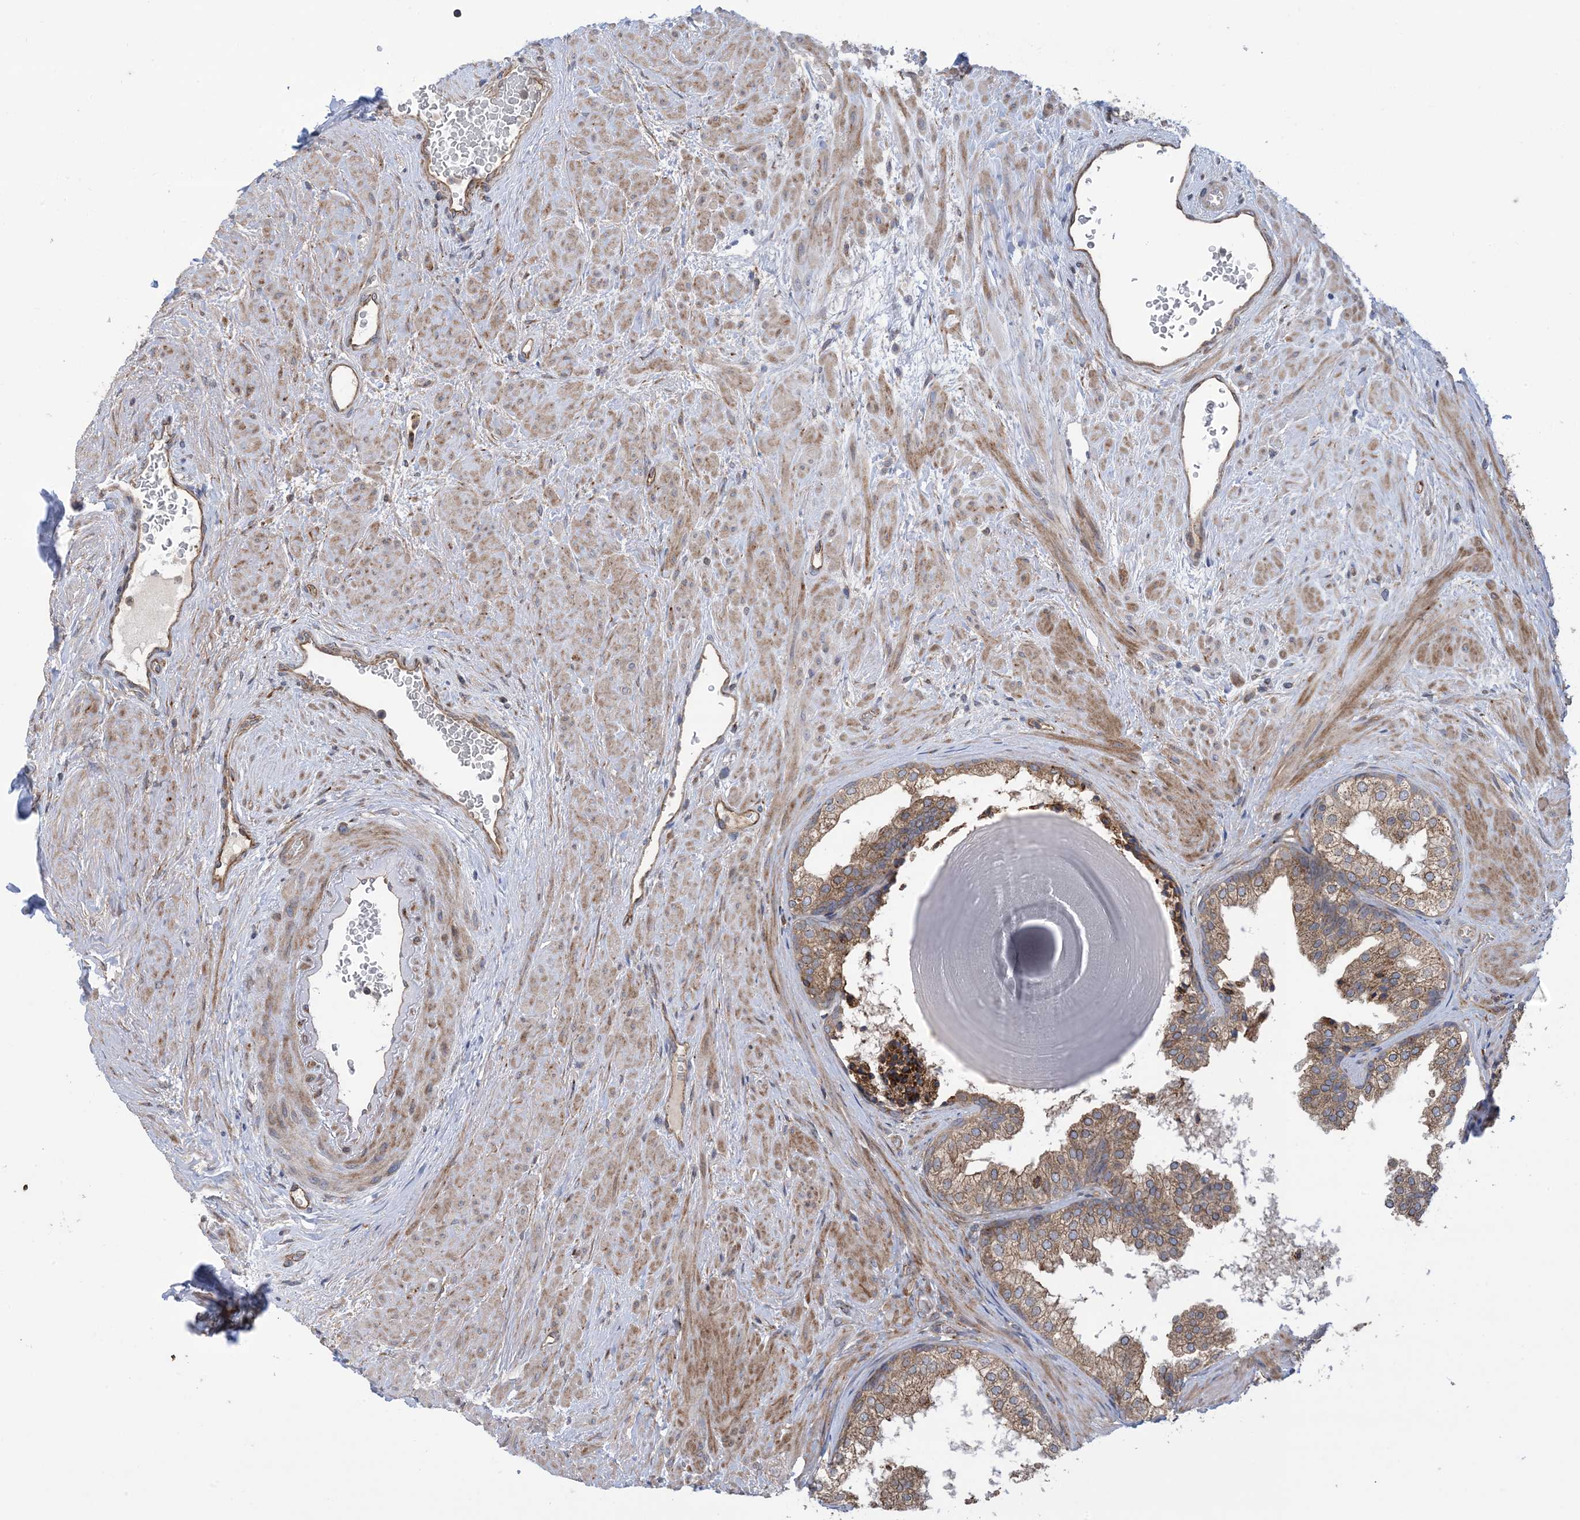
{"staining": {"intensity": "moderate", "quantity": ">75%", "location": "cytoplasmic/membranous"}, "tissue": "prostate", "cell_type": "Glandular cells", "image_type": "normal", "snomed": [{"axis": "morphology", "description": "Normal tissue, NOS"}, {"axis": "topography", "description": "Prostate"}], "caption": "A high-resolution photomicrograph shows immunohistochemistry staining of normal prostate, which shows moderate cytoplasmic/membranous positivity in about >75% of glandular cells.", "gene": "CLEC16A", "patient": {"sex": "male", "age": 48}}